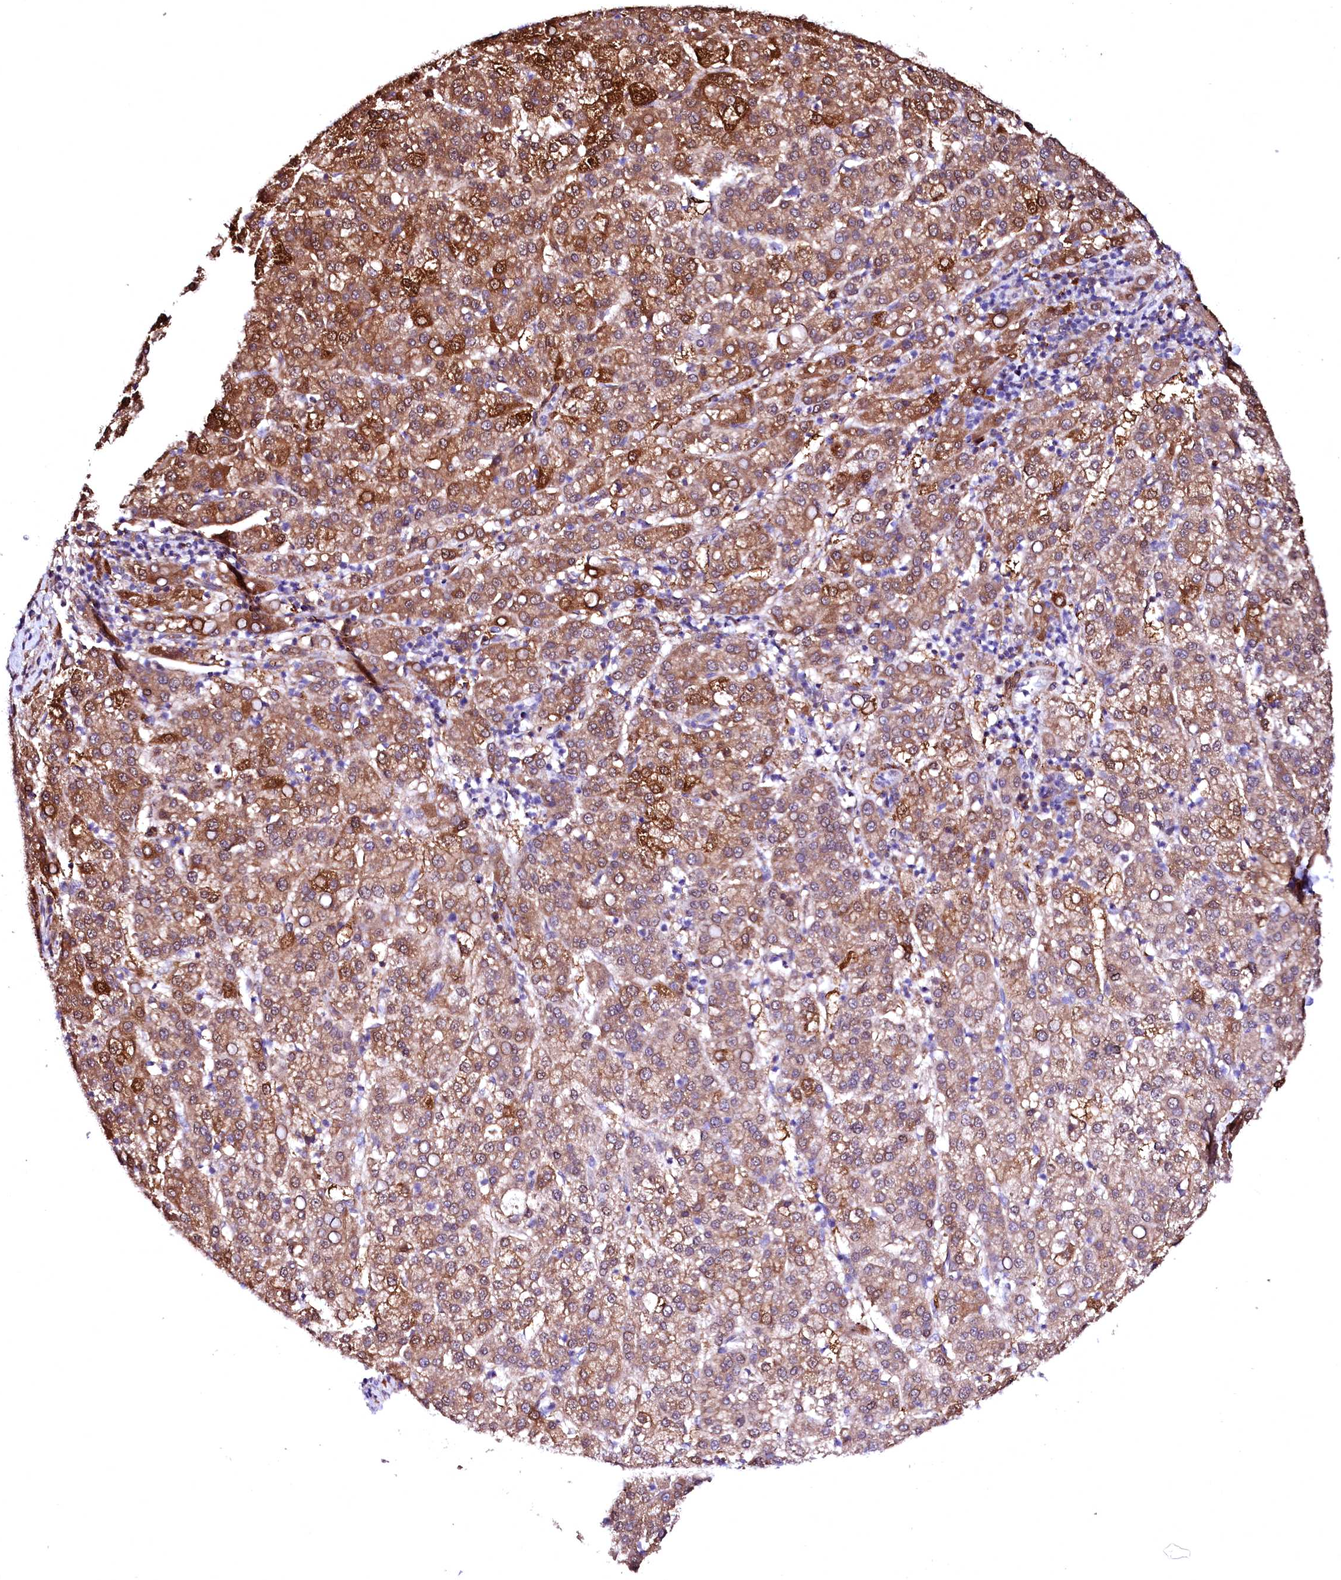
{"staining": {"intensity": "moderate", "quantity": ">75%", "location": "cytoplasmic/membranous"}, "tissue": "liver cancer", "cell_type": "Tumor cells", "image_type": "cancer", "snomed": [{"axis": "morphology", "description": "Carcinoma, Hepatocellular, NOS"}, {"axis": "topography", "description": "Liver"}], "caption": "Moderate cytoplasmic/membranous positivity for a protein is present in about >75% of tumor cells of hepatocellular carcinoma (liver) using IHC.", "gene": "GPR176", "patient": {"sex": "female", "age": 58}}